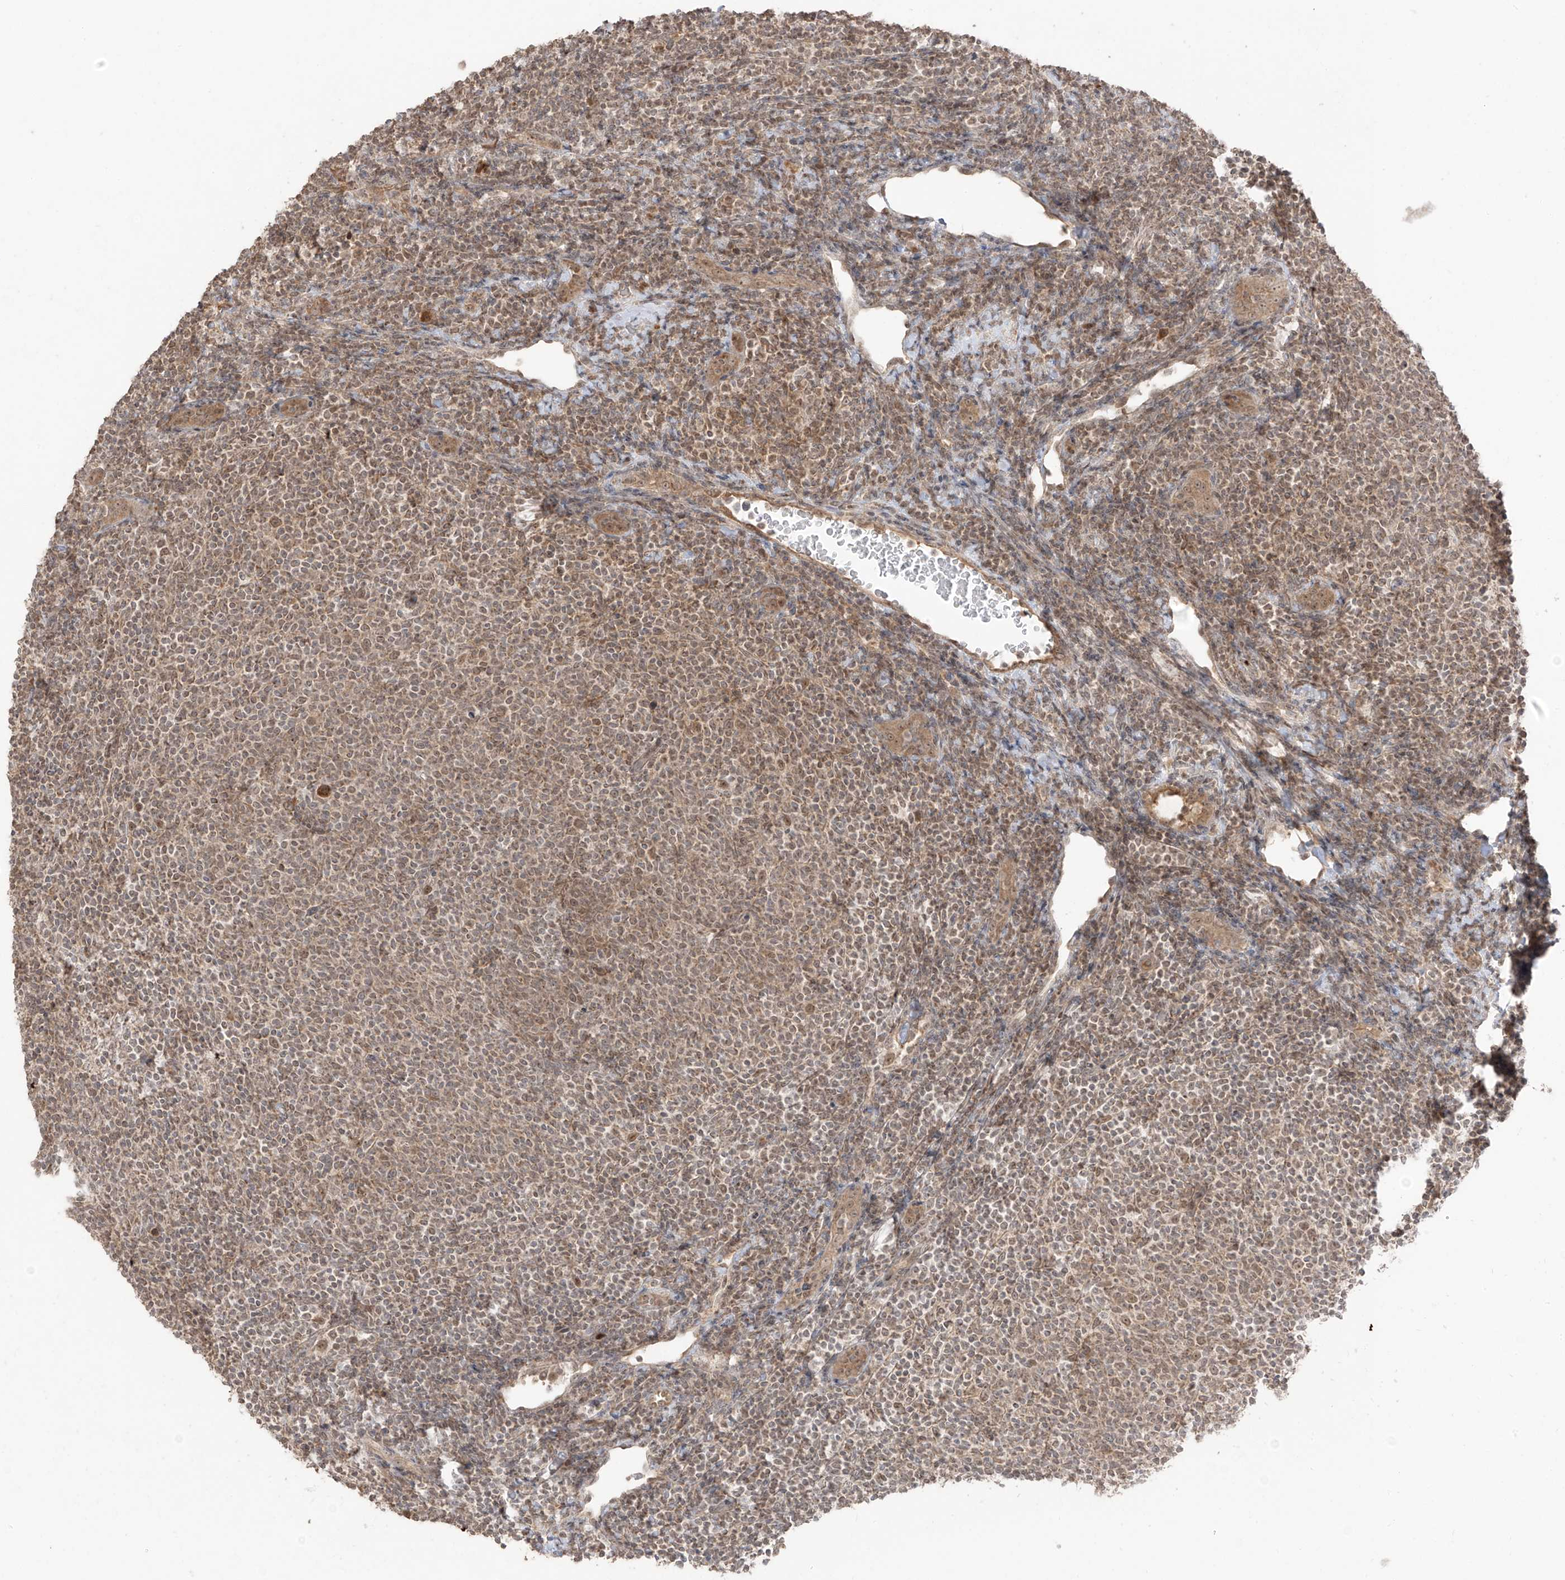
{"staining": {"intensity": "weak", "quantity": ">75%", "location": "cytoplasmic/membranous,nuclear"}, "tissue": "lymphoma", "cell_type": "Tumor cells", "image_type": "cancer", "snomed": [{"axis": "morphology", "description": "Malignant lymphoma, non-Hodgkin's type, Low grade"}, {"axis": "topography", "description": "Lymph node"}], "caption": "An image showing weak cytoplasmic/membranous and nuclear staining in about >75% of tumor cells in malignant lymphoma, non-Hodgkin's type (low-grade), as visualized by brown immunohistochemical staining.", "gene": "COLGALT2", "patient": {"sex": "male", "age": 66}}